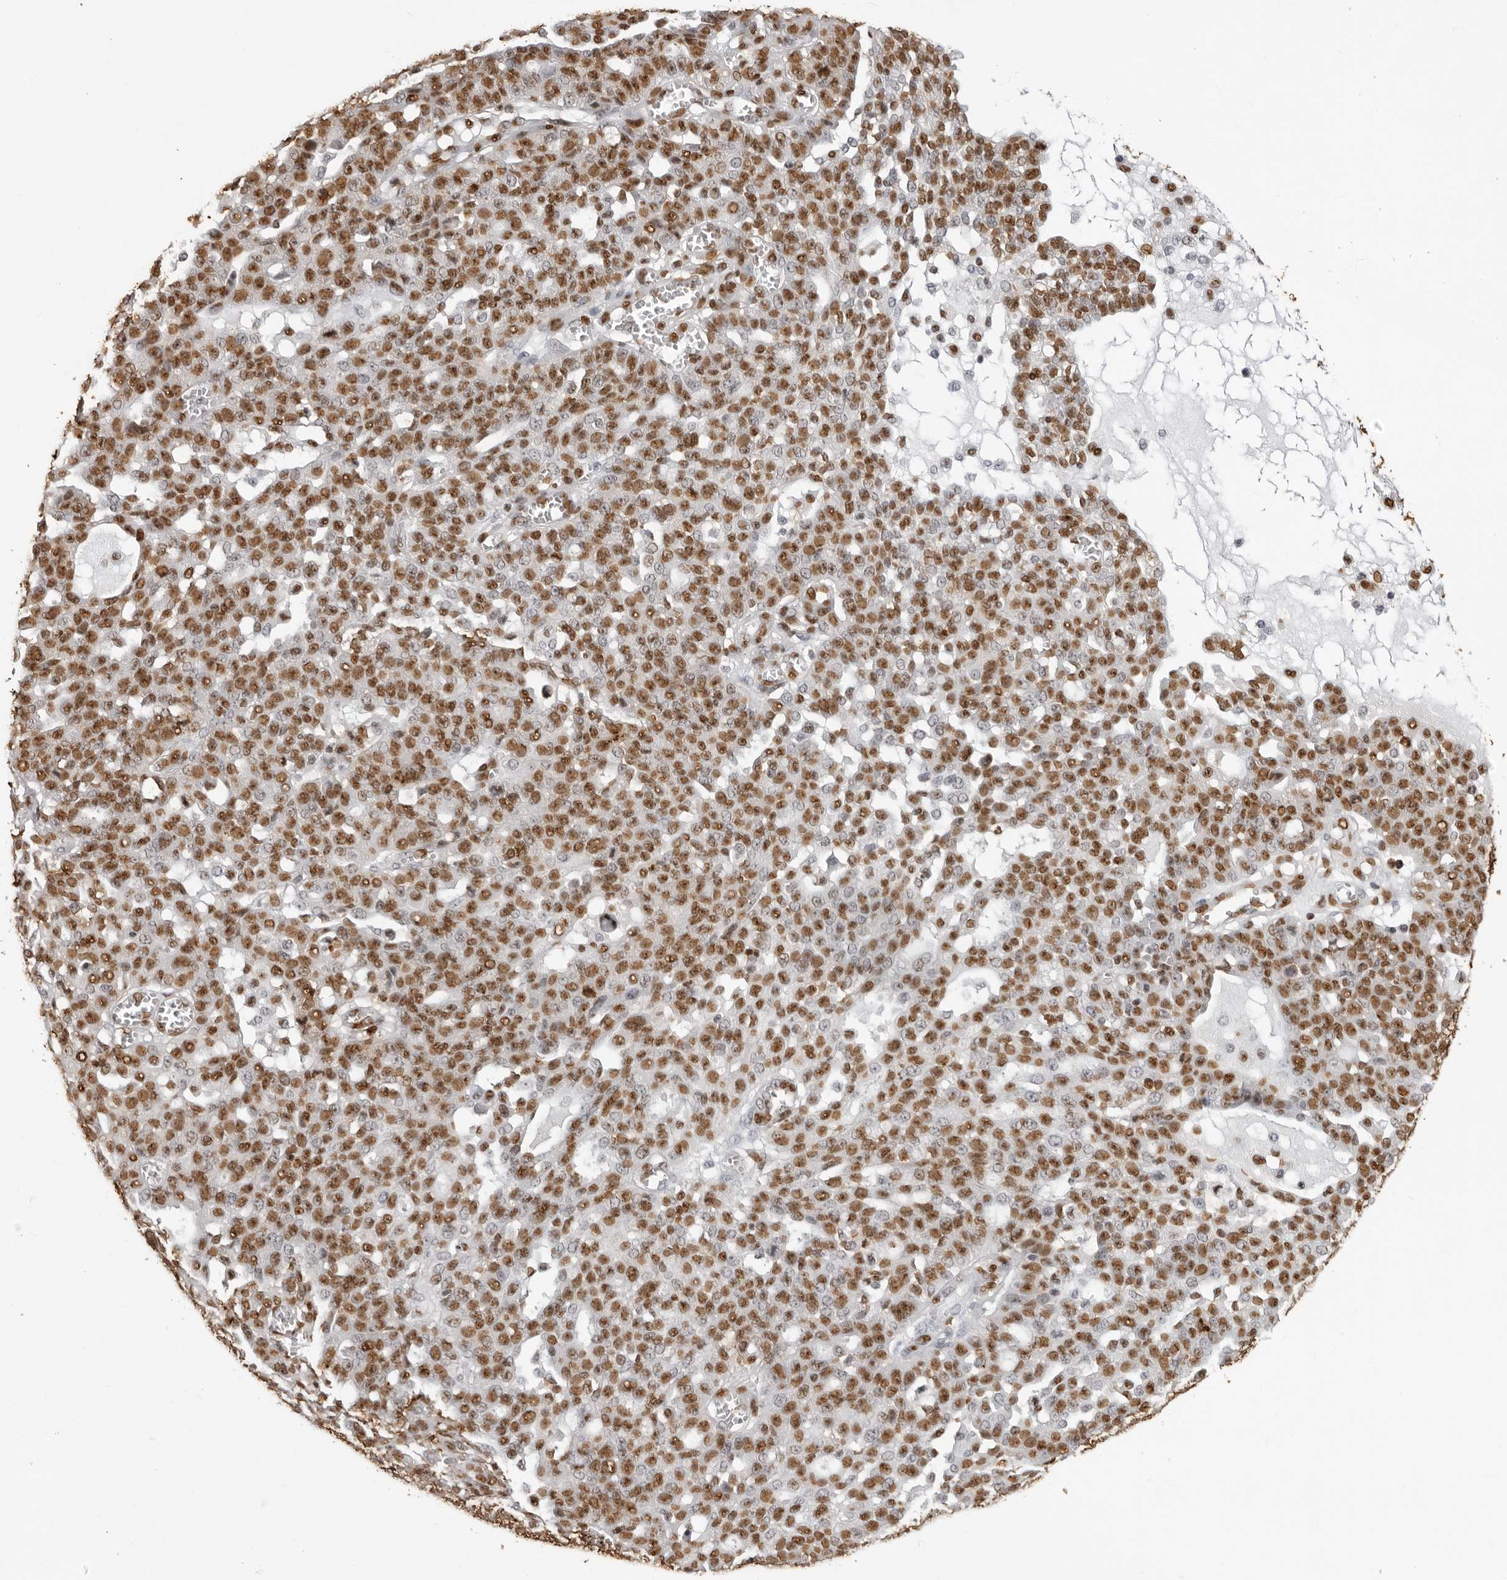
{"staining": {"intensity": "moderate", "quantity": ">75%", "location": "nuclear"}, "tissue": "ovarian cancer", "cell_type": "Tumor cells", "image_type": "cancer", "snomed": [{"axis": "morphology", "description": "Cystadenocarcinoma, serous, NOS"}, {"axis": "topography", "description": "Soft tissue"}, {"axis": "topography", "description": "Ovary"}], "caption": "Human serous cystadenocarcinoma (ovarian) stained for a protein (brown) demonstrates moderate nuclear positive positivity in about >75% of tumor cells.", "gene": "ZFP91", "patient": {"sex": "female", "age": 57}}